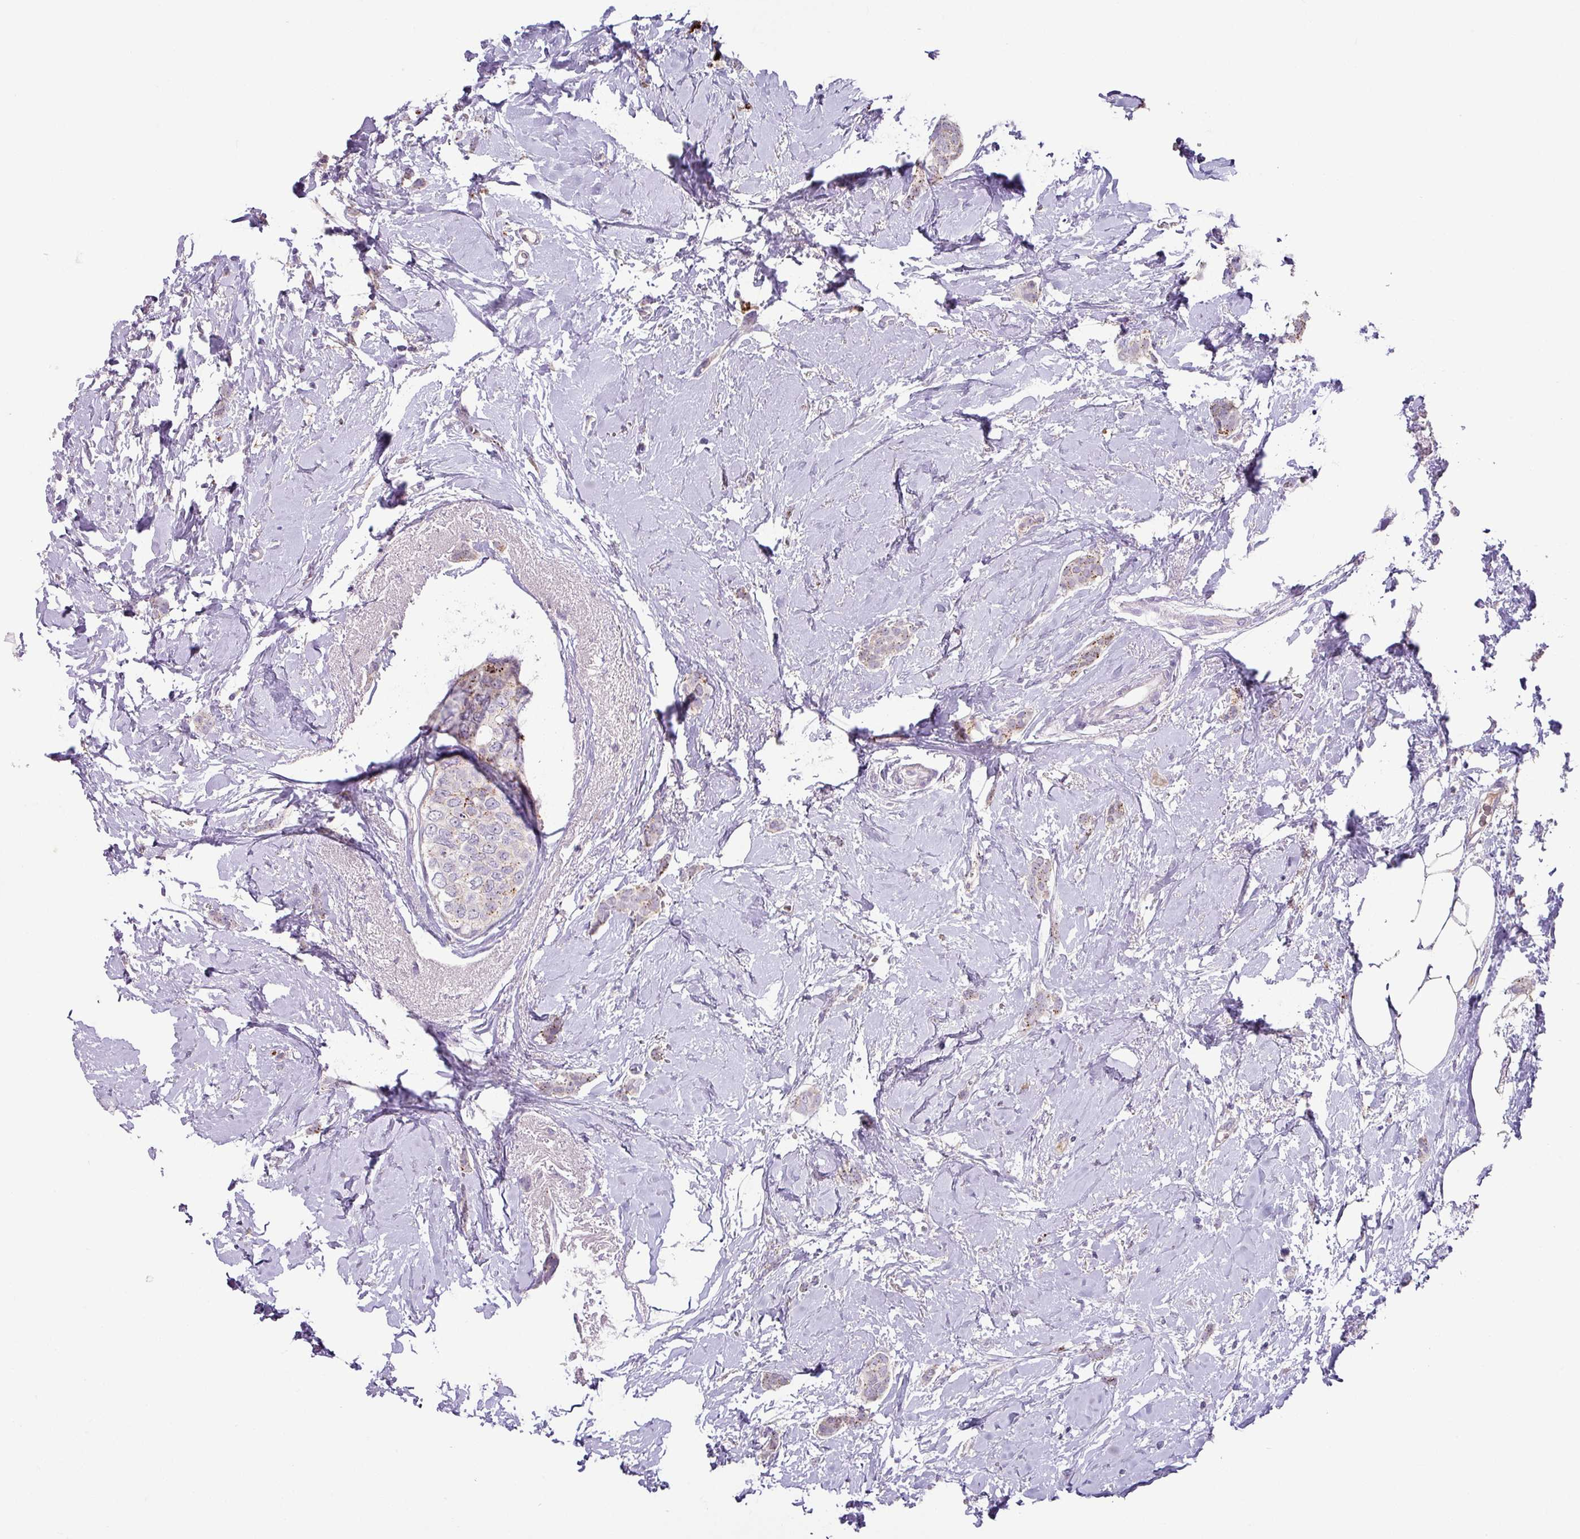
{"staining": {"intensity": "weak", "quantity": "<25%", "location": "cytoplasmic/membranous"}, "tissue": "breast cancer", "cell_type": "Tumor cells", "image_type": "cancer", "snomed": [{"axis": "morphology", "description": "Duct carcinoma"}, {"axis": "topography", "description": "Breast"}], "caption": "Immunohistochemistry image of neoplastic tissue: human breast cancer stained with DAB shows no significant protein positivity in tumor cells.", "gene": "PLEKHH3", "patient": {"sex": "female", "age": 72}}